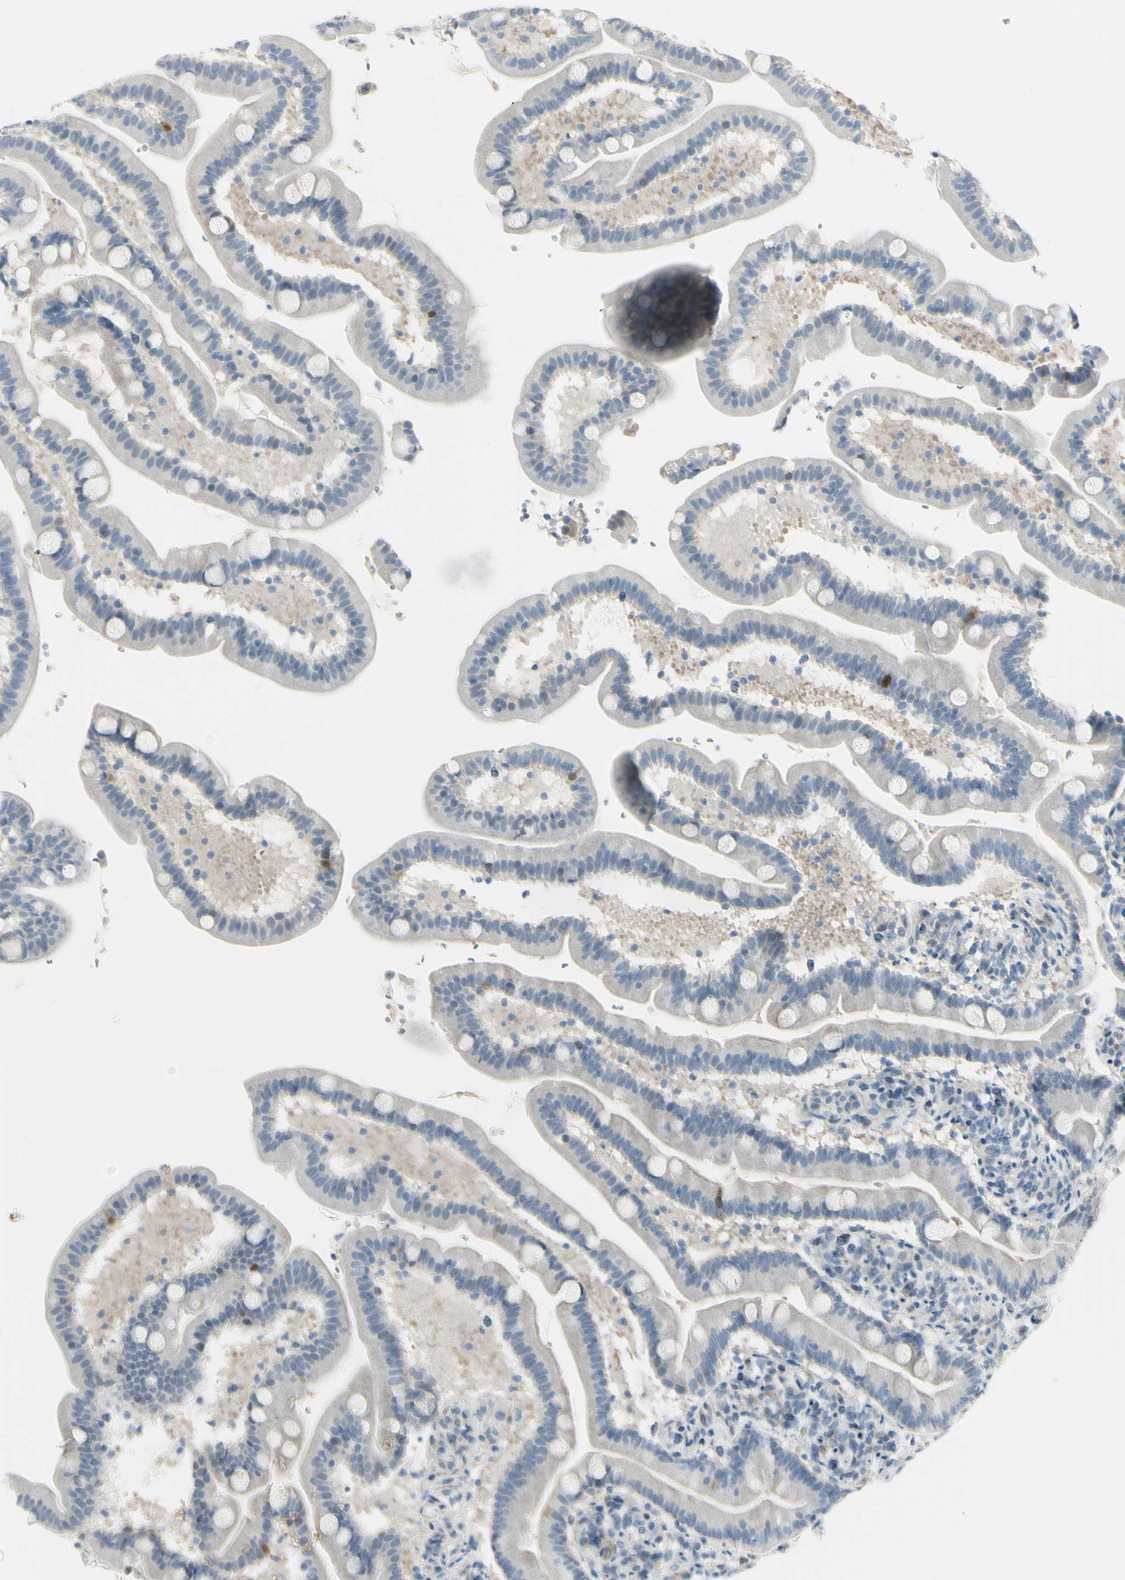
{"staining": {"intensity": "negative", "quantity": "none", "location": "none"}, "tissue": "duodenum", "cell_type": "Glandular cells", "image_type": "normal", "snomed": [{"axis": "morphology", "description": "Normal tissue, NOS"}, {"axis": "topography", "description": "Duodenum"}], "caption": "Immunohistochemical staining of unremarkable human duodenum exhibits no significant expression in glandular cells. Nuclei are stained in blue.", "gene": "ASB9", "patient": {"sex": "male", "age": 54}}